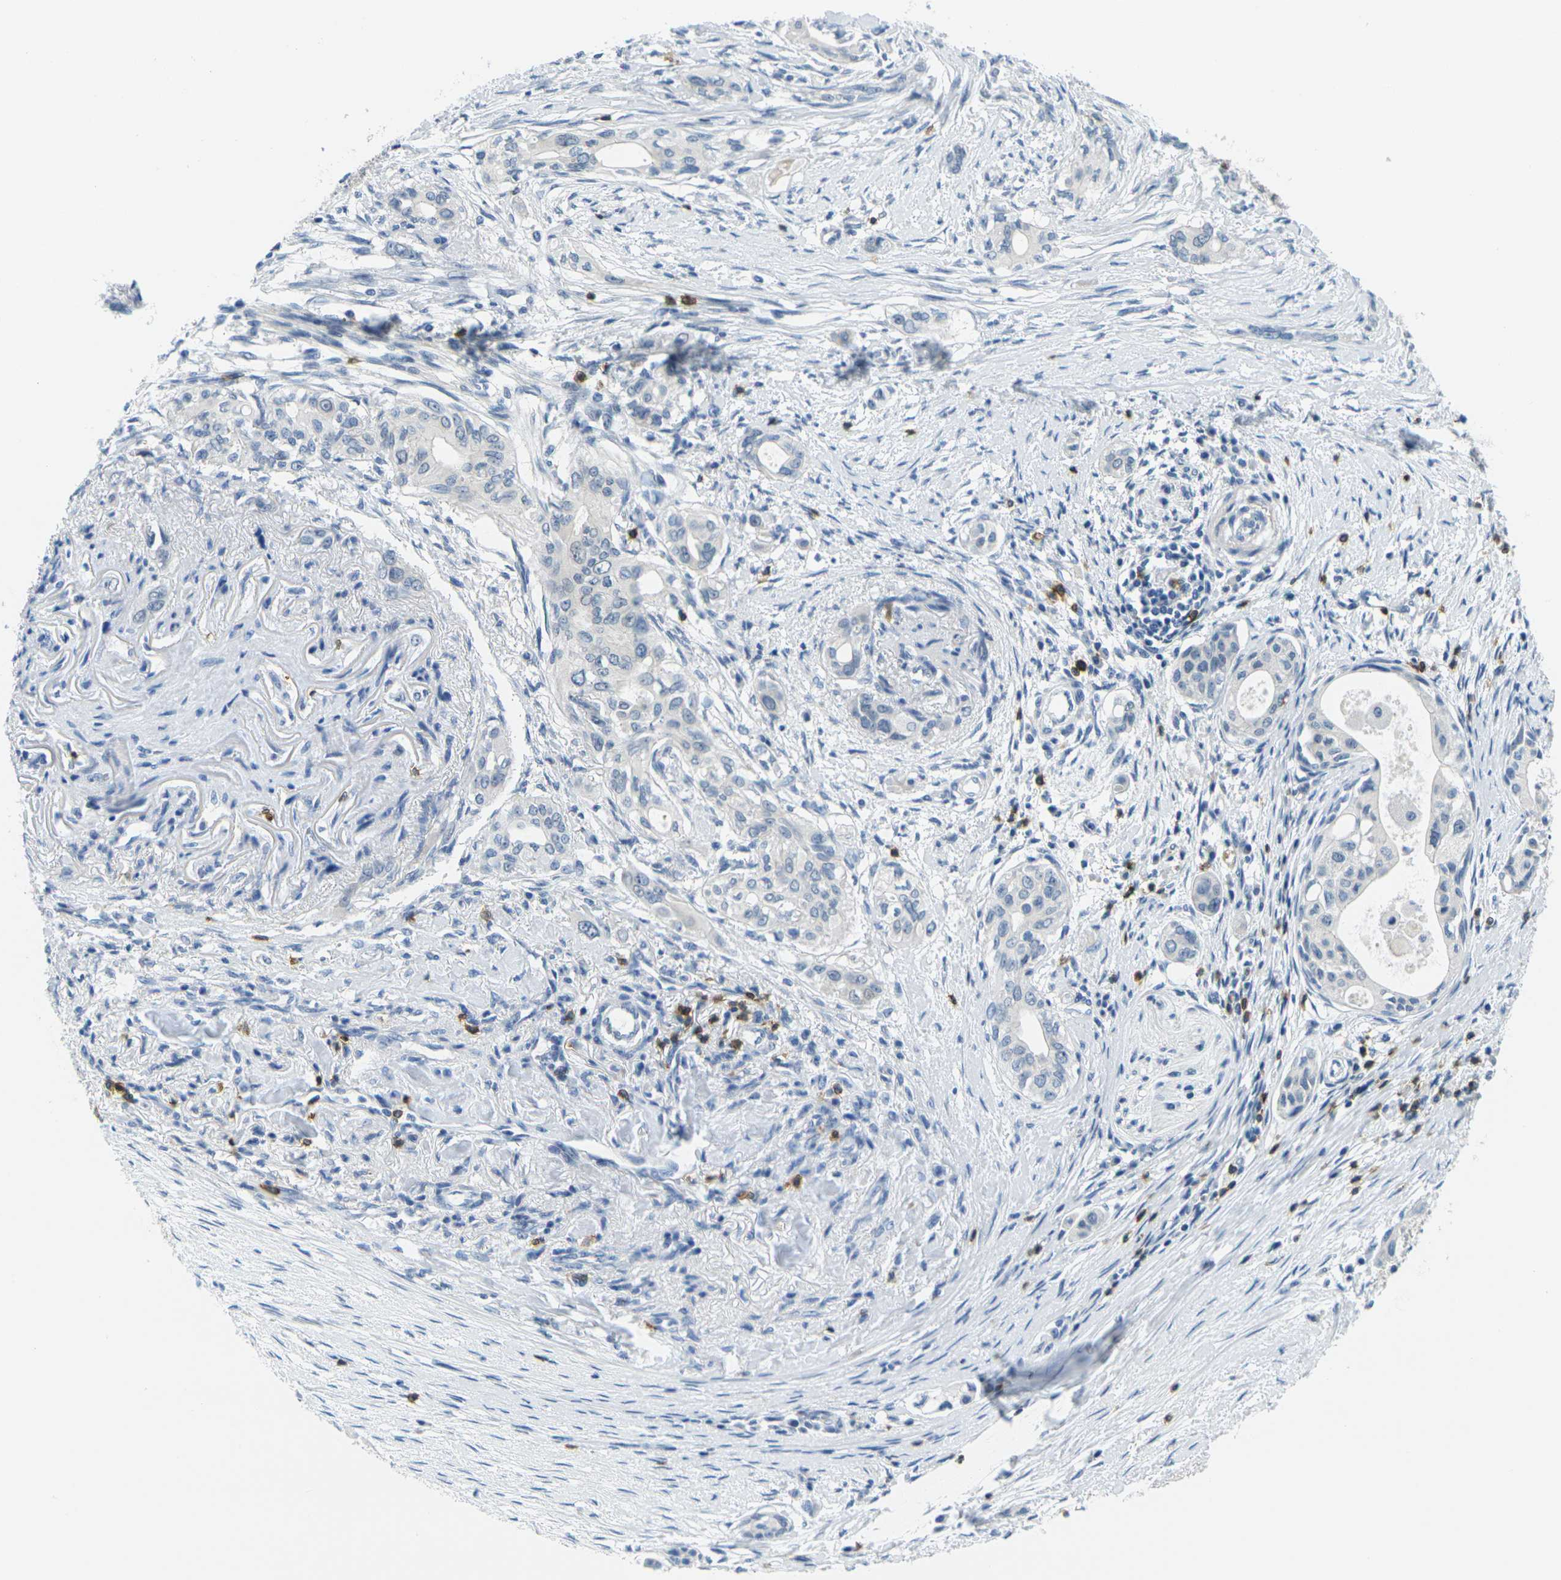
{"staining": {"intensity": "negative", "quantity": "none", "location": "none"}, "tissue": "pancreatic cancer", "cell_type": "Tumor cells", "image_type": "cancer", "snomed": [{"axis": "morphology", "description": "Adenocarcinoma, NOS"}, {"axis": "topography", "description": "Pancreas"}], "caption": "DAB immunohistochemical staining of adenocarcinoma (pancreatic) displays no significant expression in tumor cells.", "gene": "CD3D", "patient": {"sex": "female", "age": 60}}